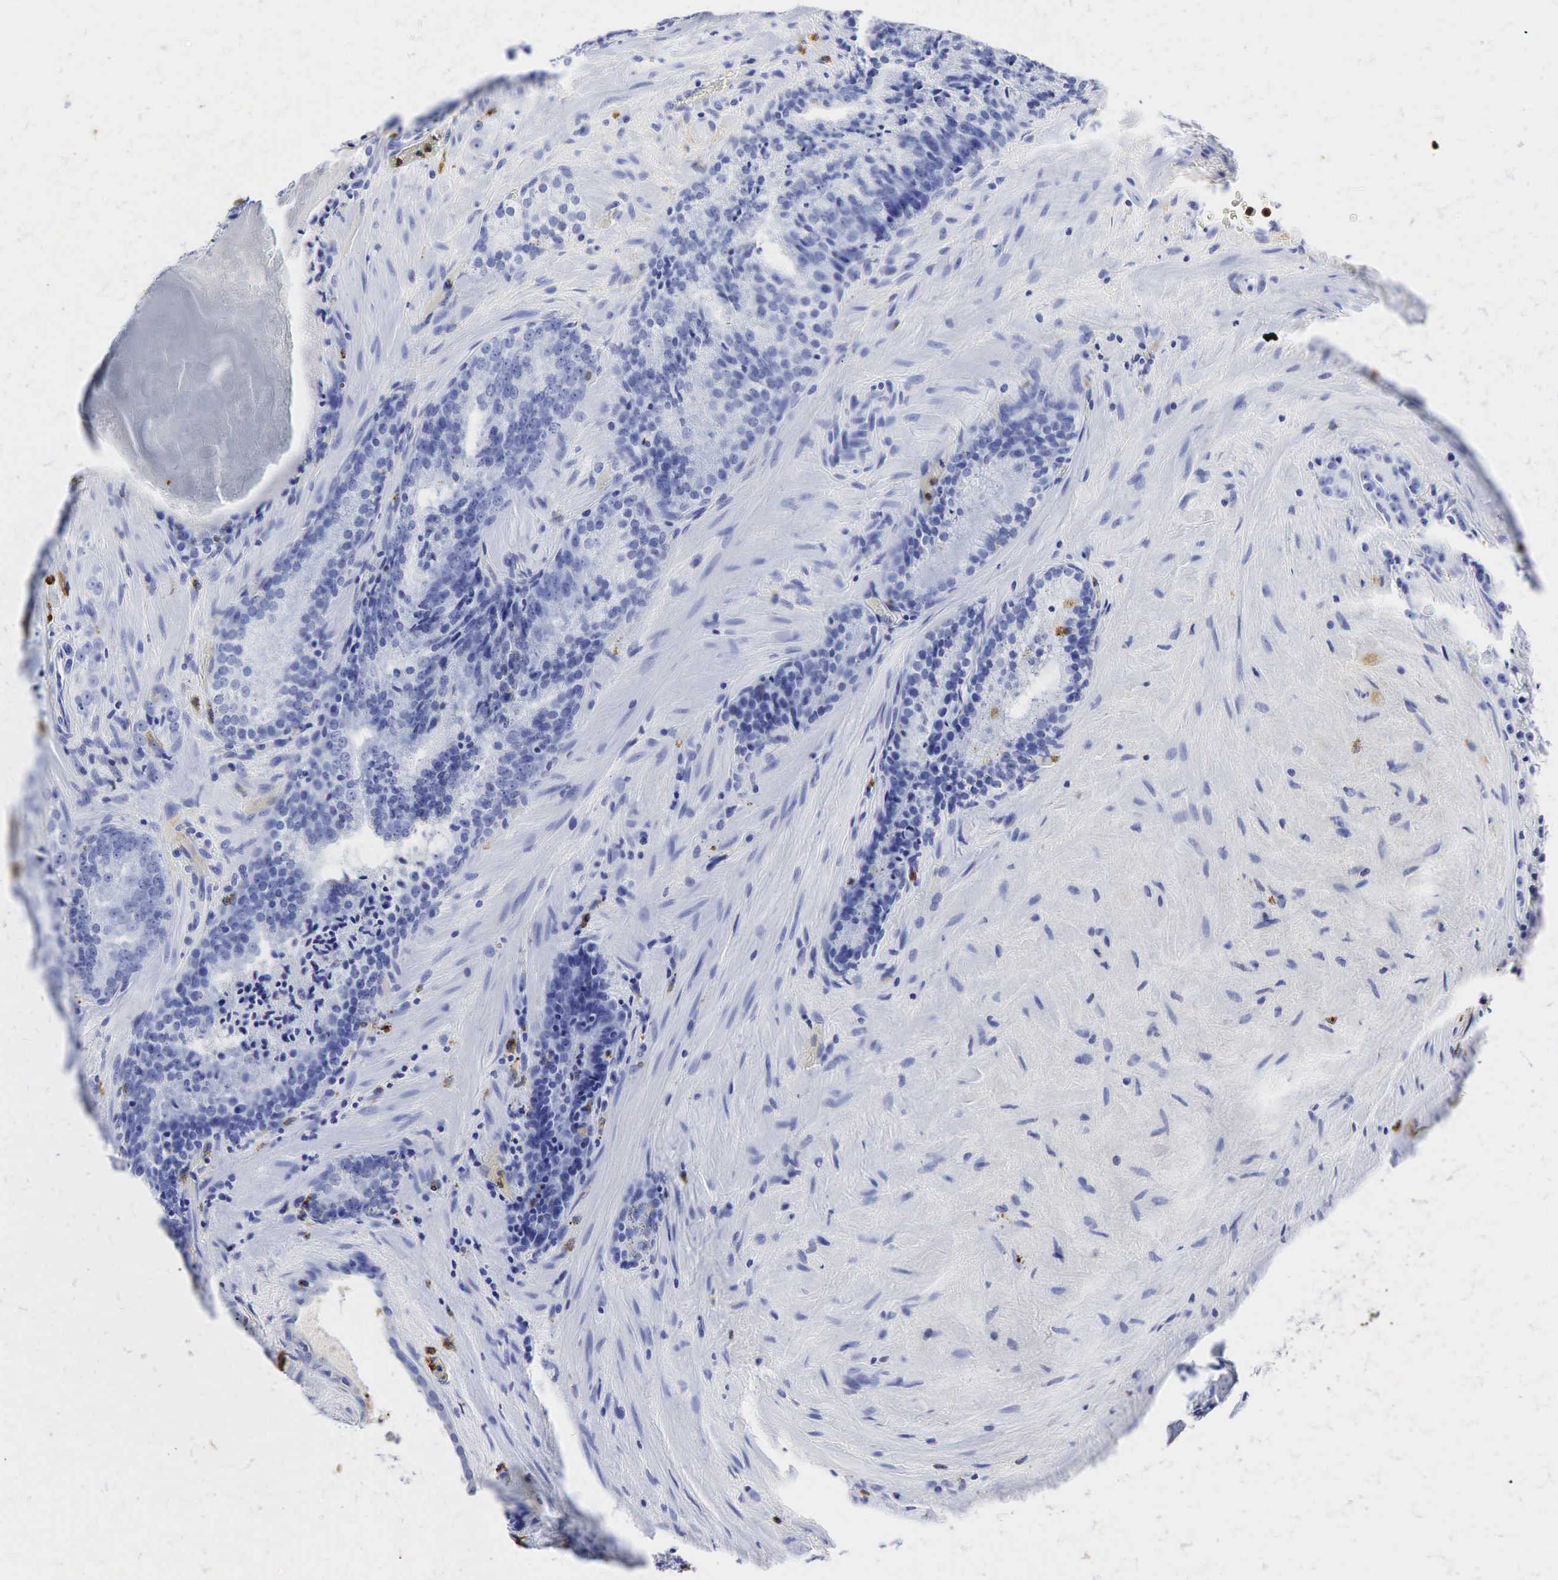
{"staining": {"intensity": "negative", "quantity": "none", "location": "none"}, "tissue": "prostate cancer", "cell_type": "Tumor cells", "image_type": "cancer", "snomed": [{"axis": "morphology", "description": "Adenocarcinoma, Medium grade"}, {"axis": "topography", "description": "Prostate"}], "caption": "Histopathology image shows no significant protein staining in tumor cells of prostate cancer (adenocarcinoma (medium-grade)). (DAB (3,3'-diaminobenzidine) IHC visualized using brightfield microscopy, high magnification).", "gene": "LYZ", "patient": {"sex": "male", "age": 60}}